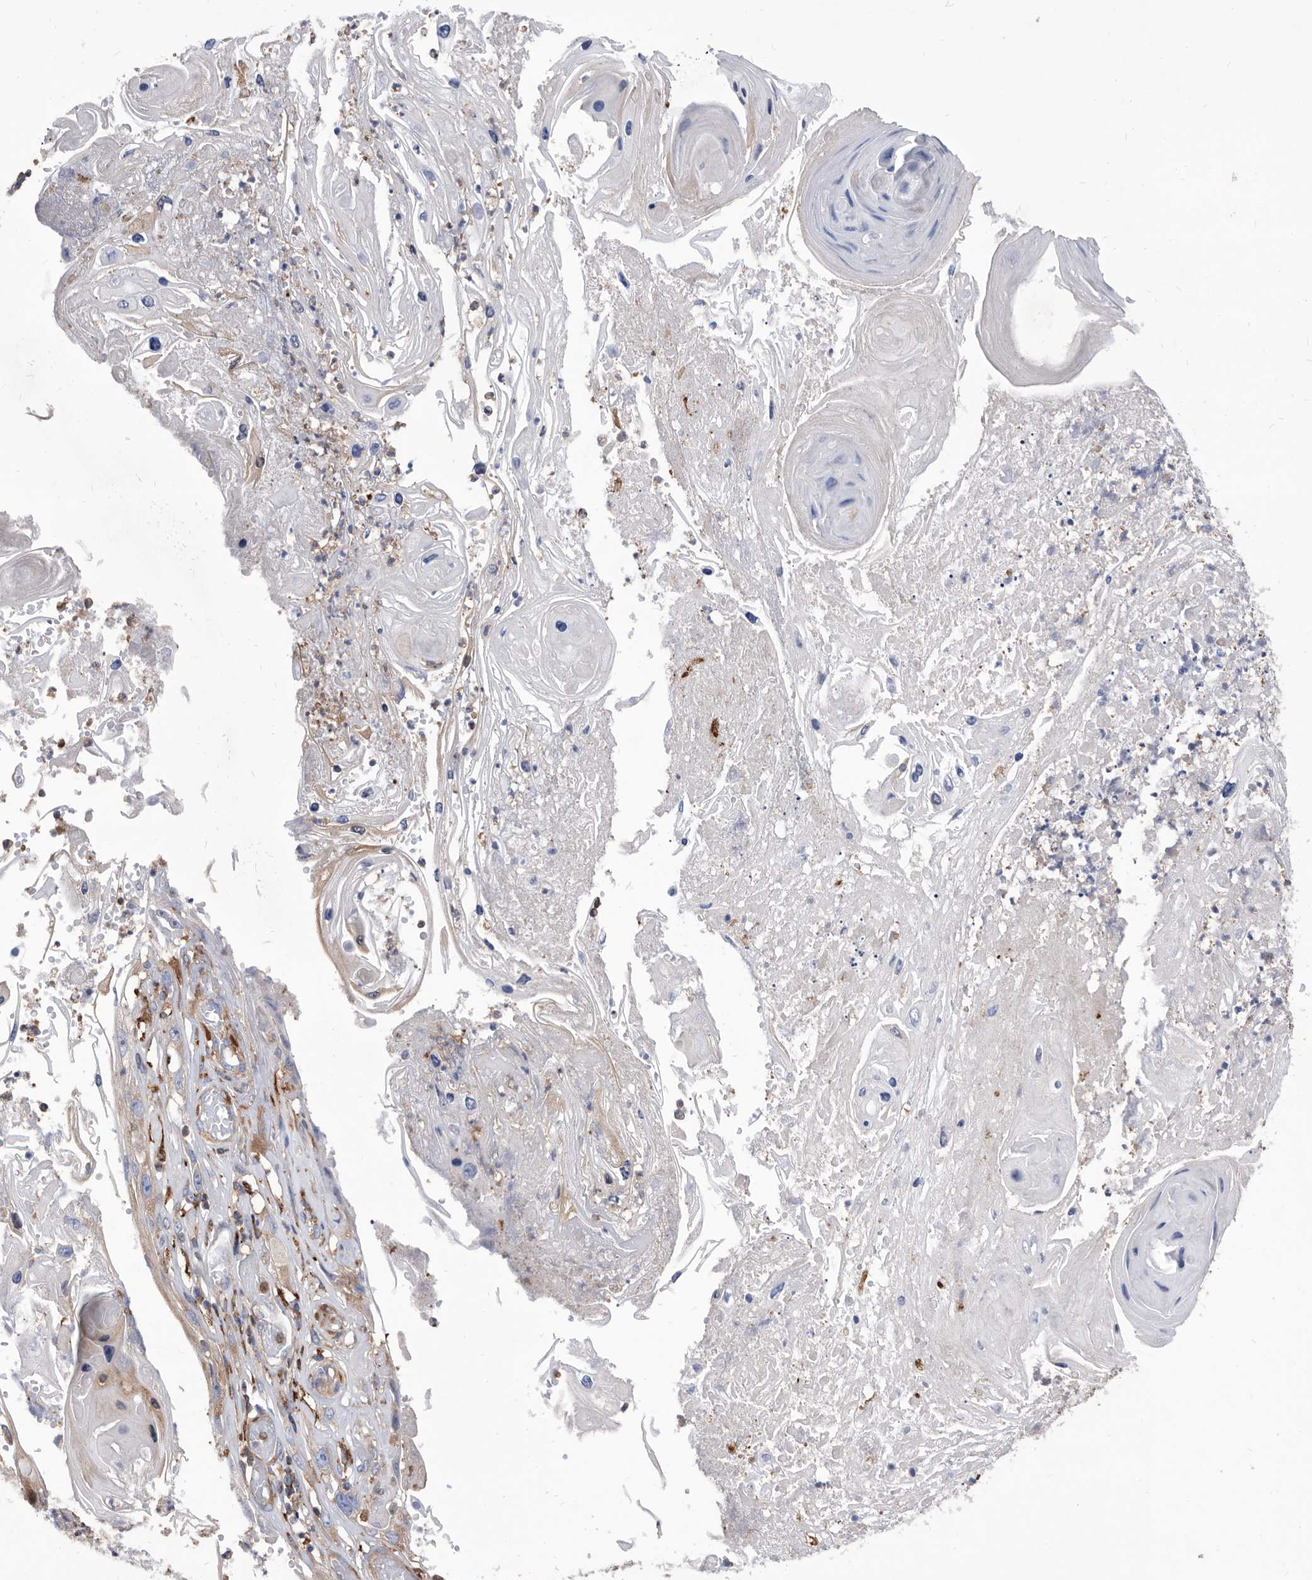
{"staining": {"intensity": "negative", "quantity": "none", "location": "none"}, "tissue": "skin cancer", "cell_type": "Tumor cells", "image_type": "cancer", "snomed": [{"axis": "morphology", "description": "Squamous cell carcinoma, NOS"}, {"axis": "topography", "description": "Skin"}], "caption": "Immunohistochemistry (IHC) photomicrograph of human squamous cell carcinoma (skin) stained for a protein (brown), which displays no staining in tumor cells. Brightfield microscopy of immunohistochemistry stained with DAB (3,3'-diaminobenzidine) (brown) and hematoxylin (blue), captured at high magnification.", "gene": "SMG7", "patient": {"sex": "male", "age": 55}}